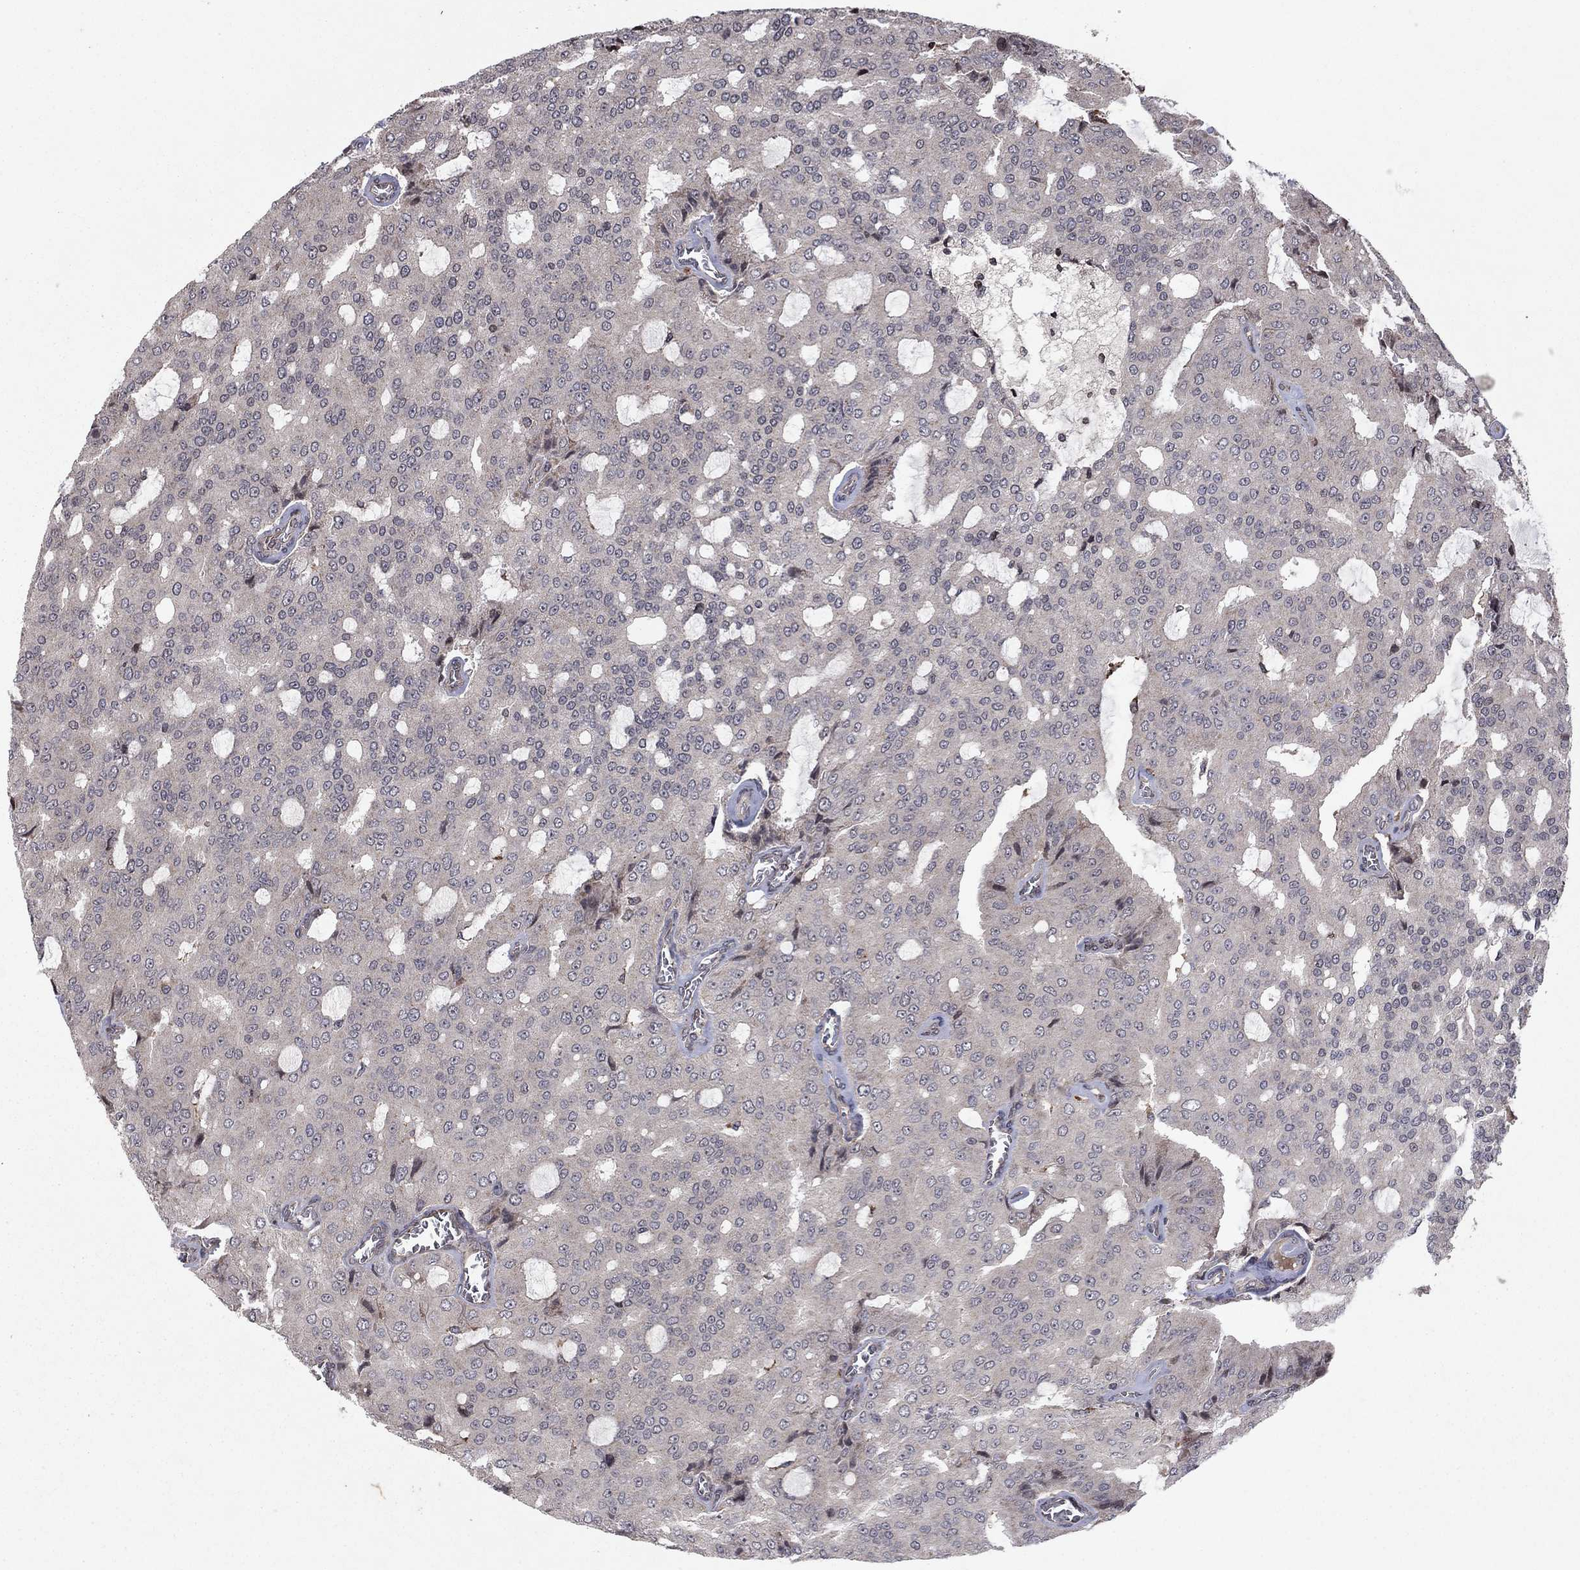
{"staining": {"intensity": "negative", "quantity": "none", "location": "none"}, "tissue": "prostate cancer", "cell_type": "Tumor cells", "image_type": "cancer", "snomed": [{"axis": "morphology", "description": "Adenocarcinoma, NOS"}, {"axis": "topography", "description": "Prostate and seminal vesicle, NOS"}, {"axis": "topography", "description": "Prostate"}], "caption": "This is an IHC photomicrograph of adenocarcinoma (prostate). There is no staining in tumor cells.", "gene": "SORBS1", "patient": {"sex": "male", "age": 67}}